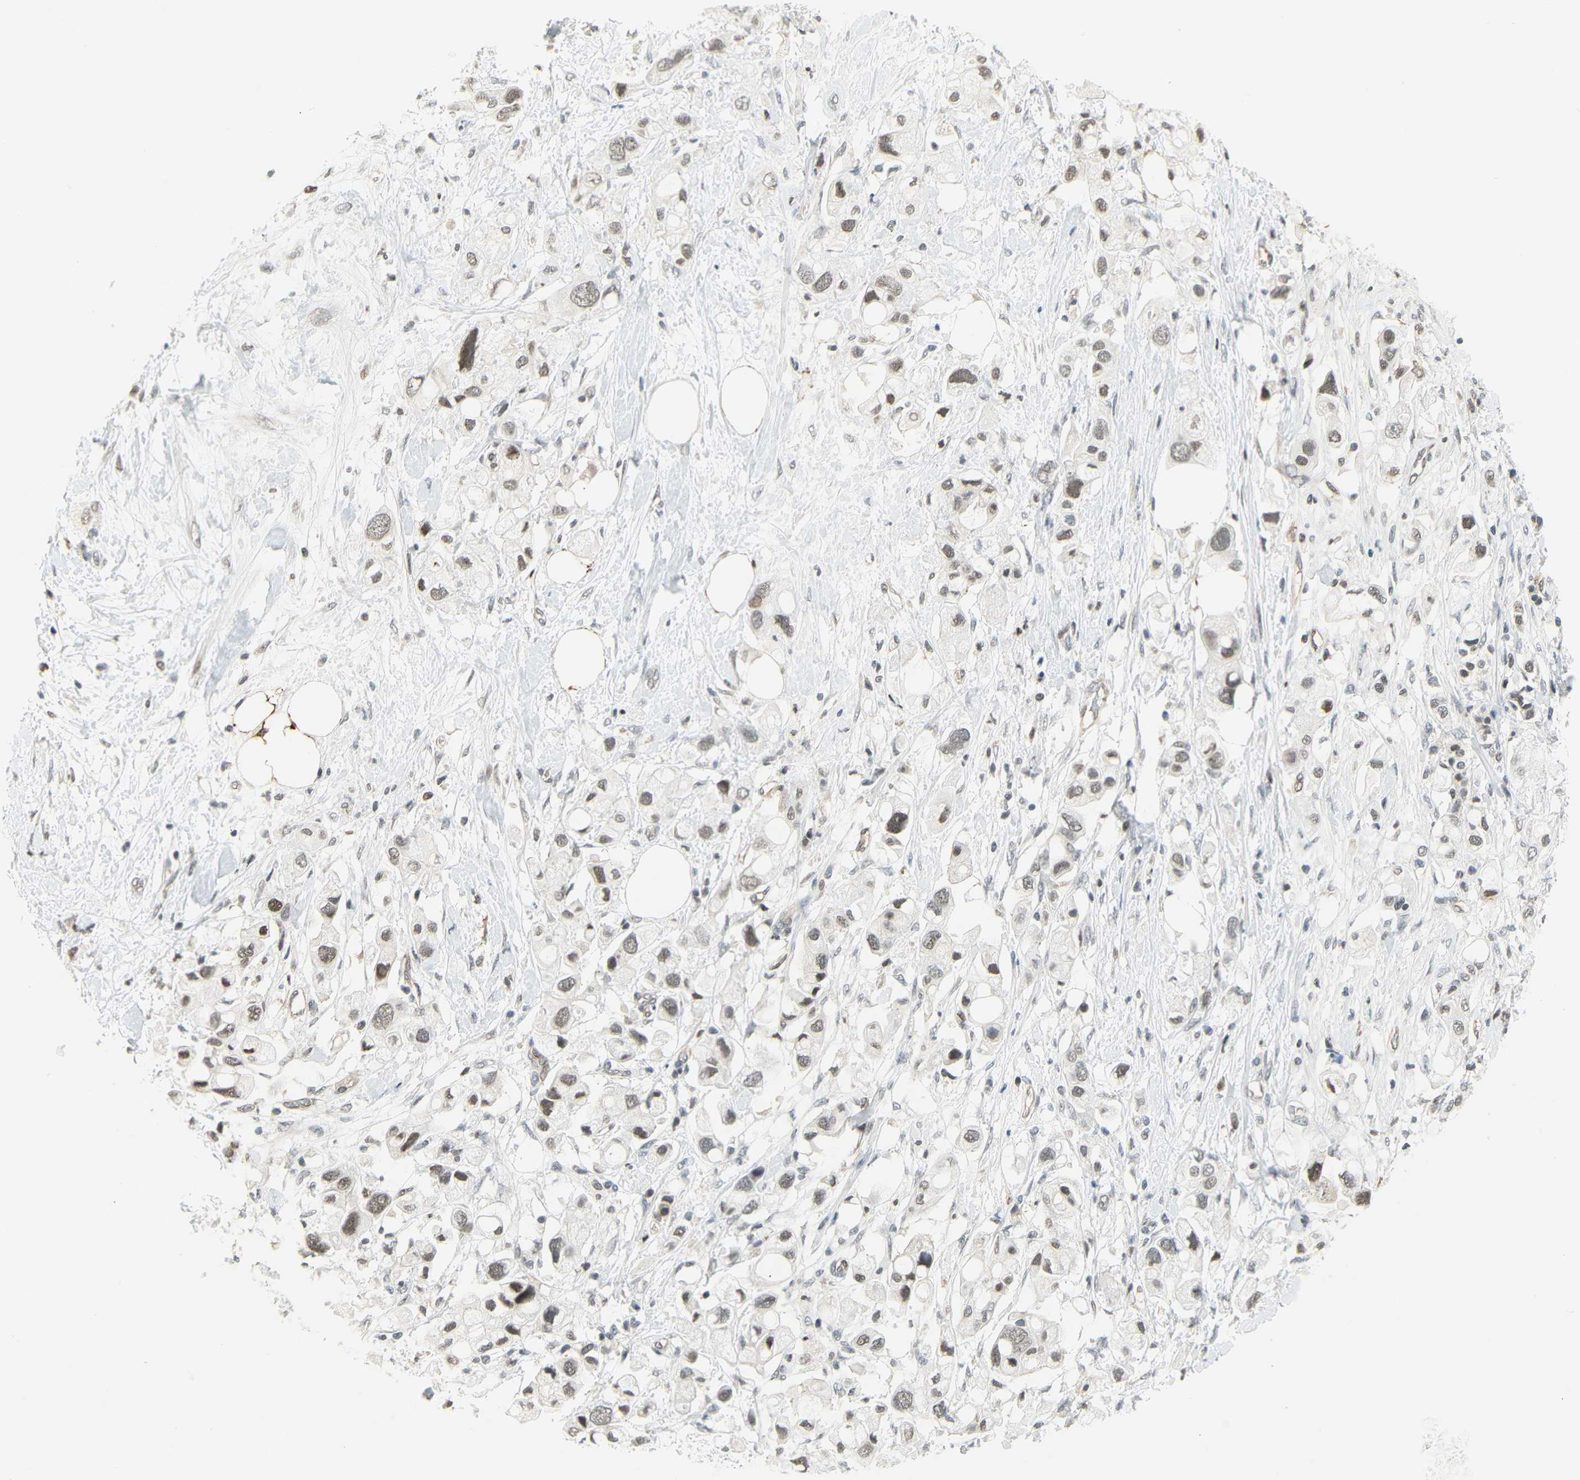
{"staining": {"intensity": "moderate", "quantity": ">75%", "location": "nuclear"}, "tissue": "pancreatic cancer", "cell_type": "Tumor cells", "image_type": "cancer", "snomed": [{"axis": "morphology", "description": "Adenocarcinoma, NOS"}, {"axis": "topography", "description": "Pancreas"}], "caption": "A micrograph showing moderate nuclear positivity in about >75% of tumor cells in pancreatic cancer, as visualized by brown immunohistochemical staining.", "gene": "IMPG2", "patient": {"sex": "female", "age": 56}}